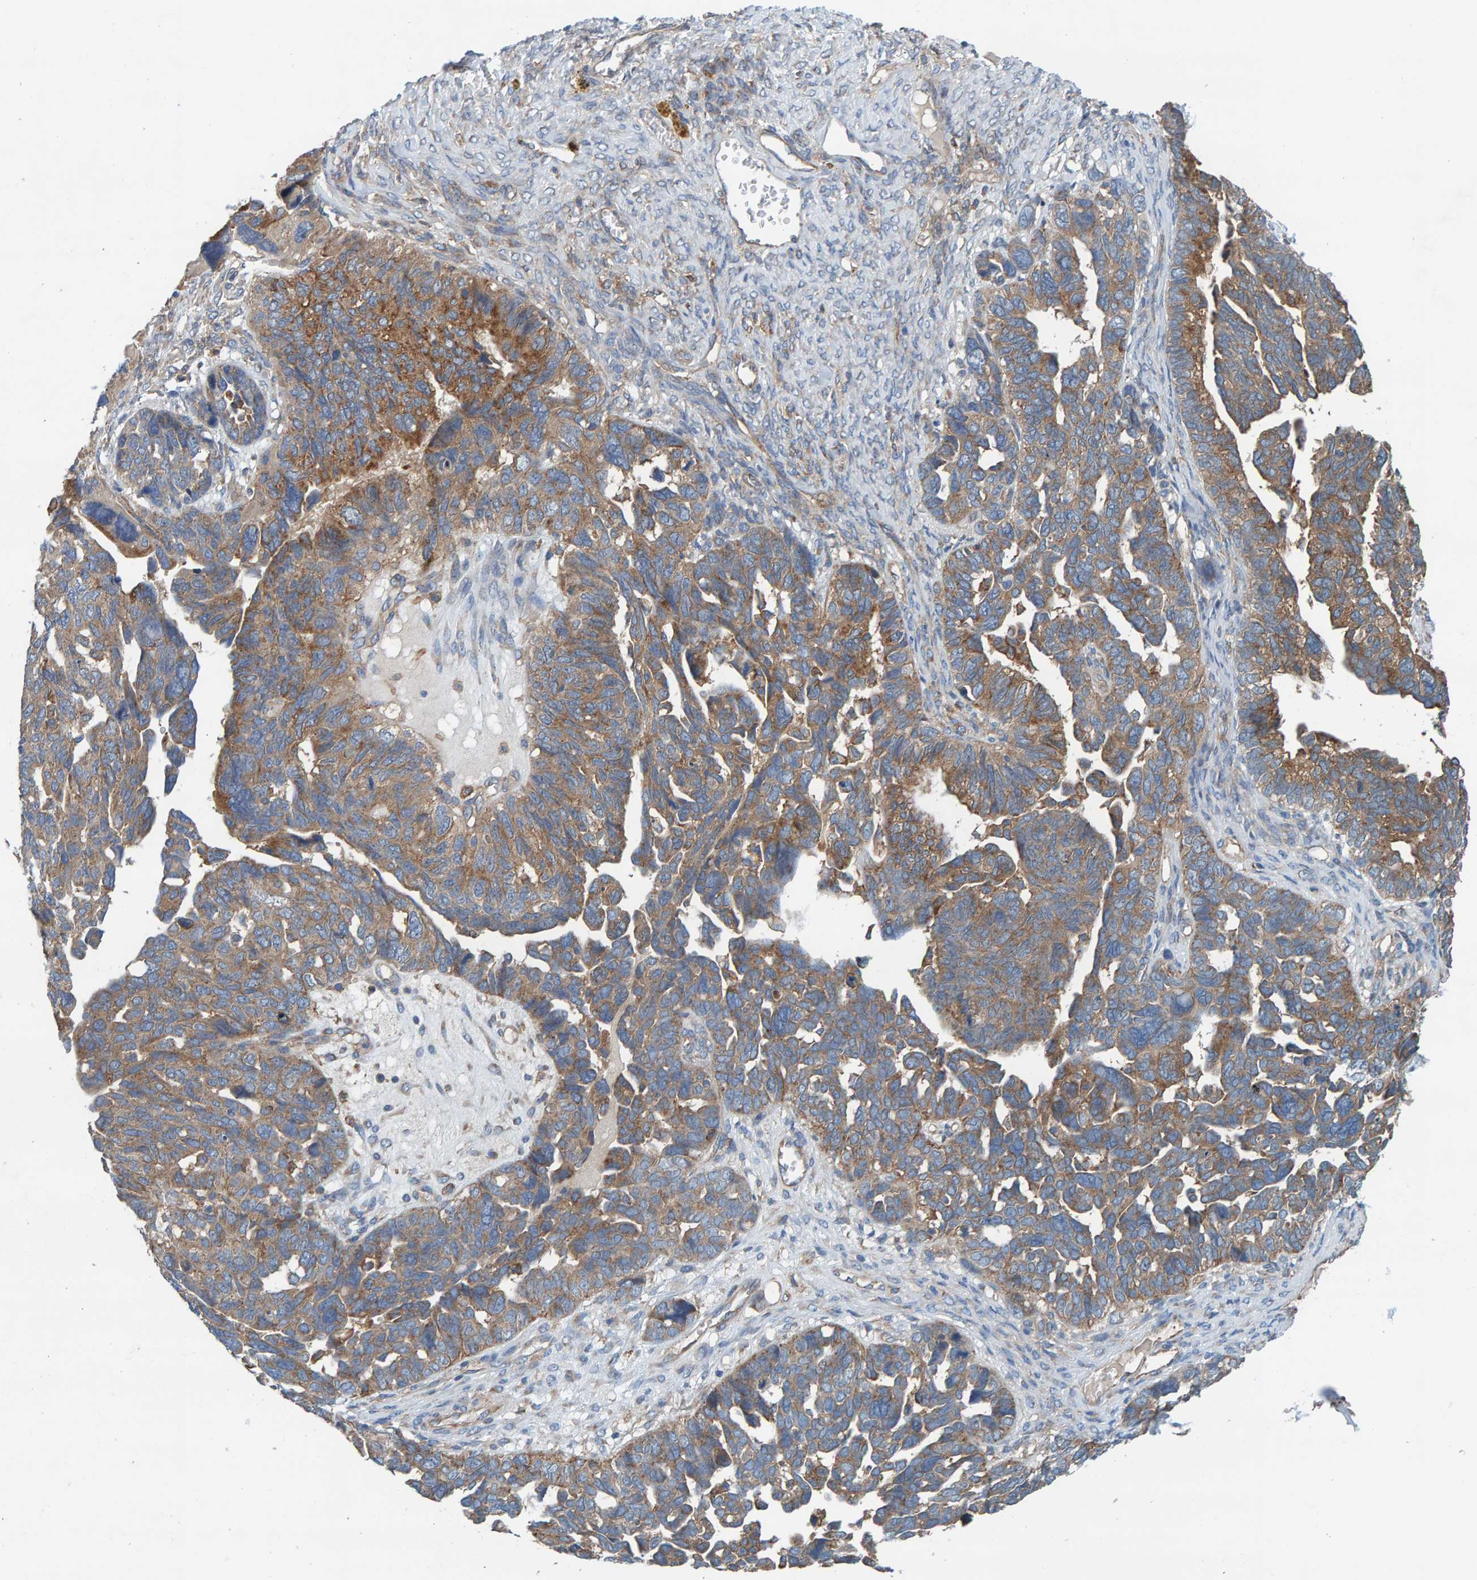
{"staining": {"intensity": "moderate", "quantity": ">75%", "location": "cytoplasmic/membranous"}, "tissue": "ovarian cancer", "cell_type": "Tumor cells", "image_type": "cancer", "snomed": [{"axis": "morphology", "description": "Cystadenocarcinoma, serous, NOS"}, {"axis": "topography", "description": "Ovary"}], "caption": "Immunohistochemical staining of serous cystadenocarcinoma (ovarian) demonstrates medium levels of moderate cytoplasmic/membranous protein positivity in about >75% of tumor cells.", "gene": "MKLN1", "patient": {"sex": "female", "age": 79}}